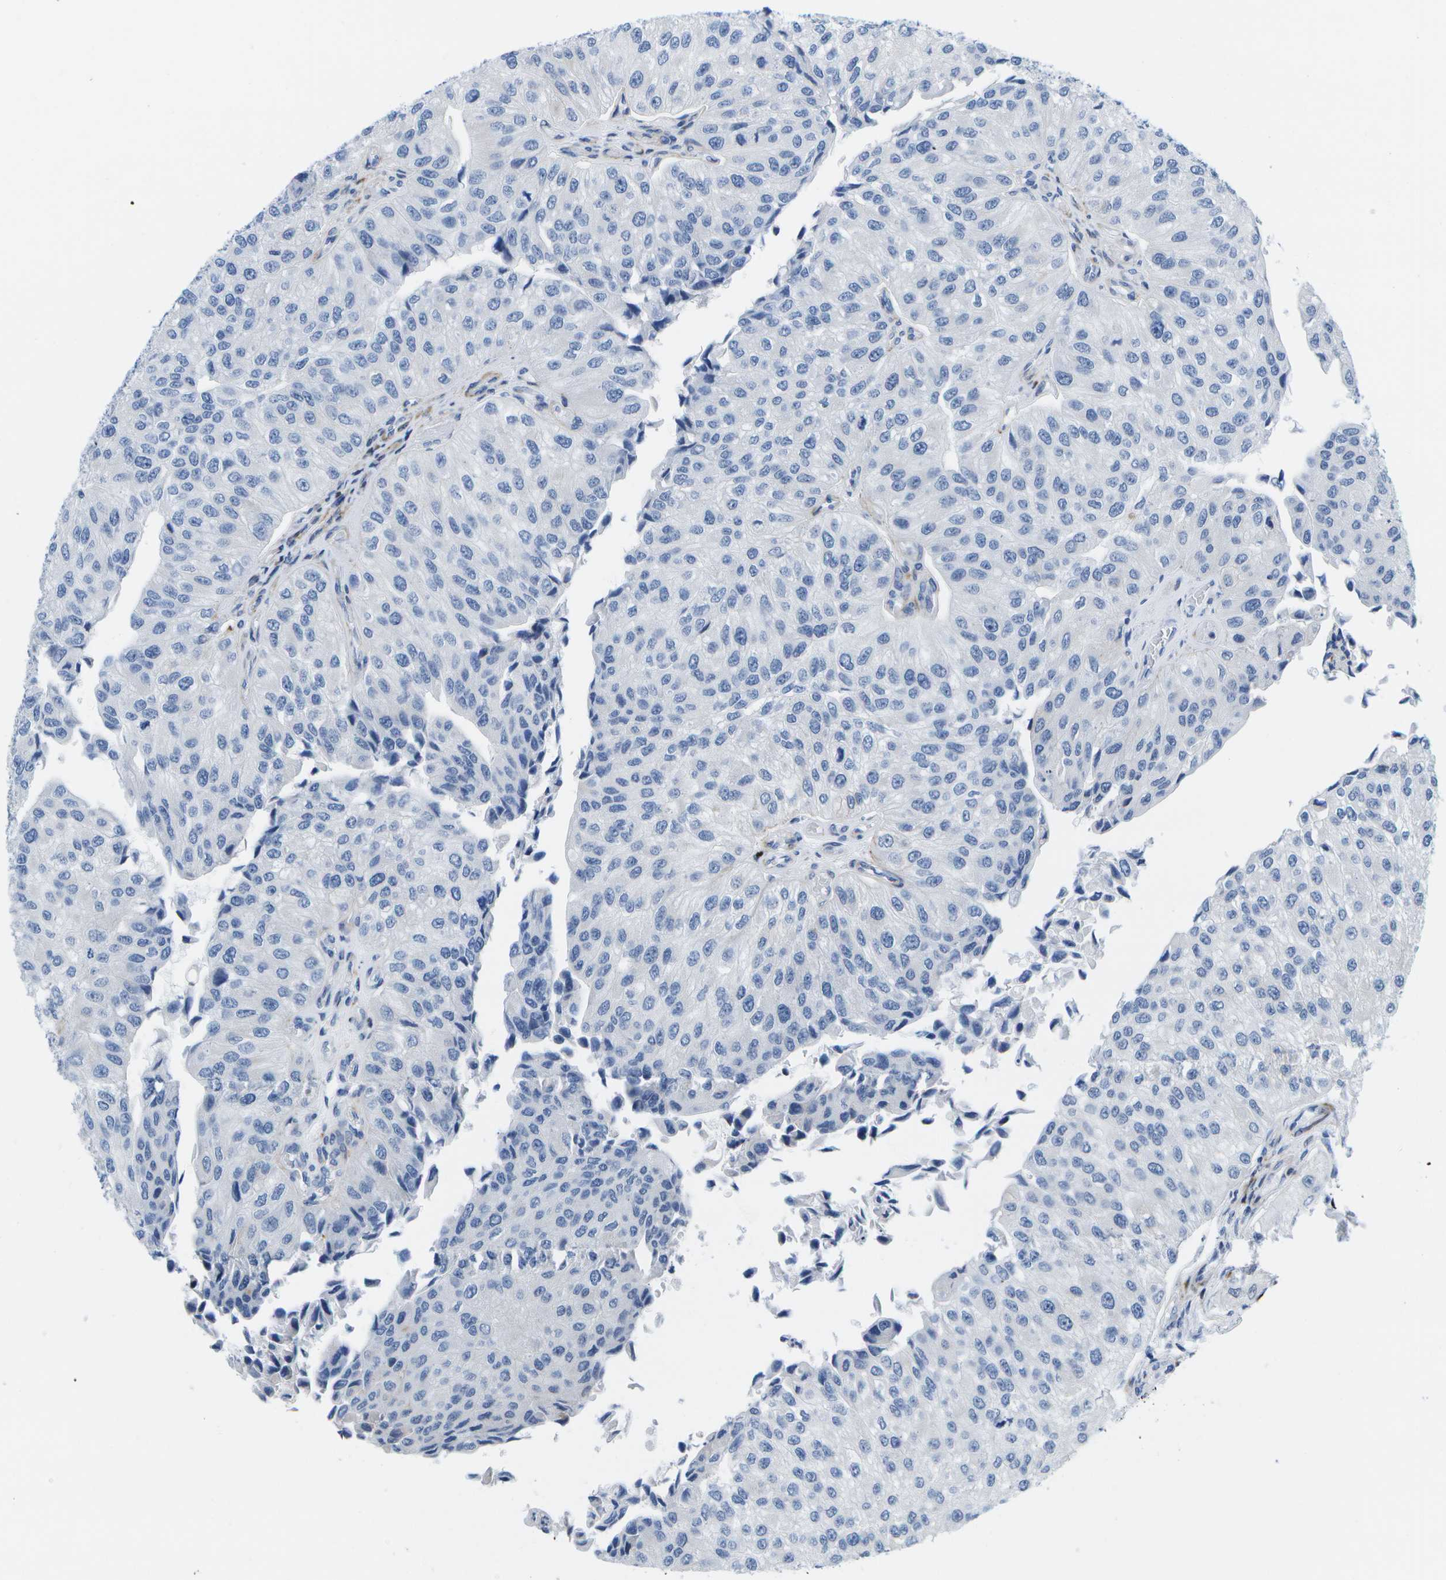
{"staining": {"intensity": "negative", "quantity": "none", "location": "none"}, "tissue": "urothelial cancer", "cell_type": "Tumor cells", "image_type": "cancer", "snomed": [{"axis": "morphology", "description": "Urothelial carcinoma, High grade"}, {"axis": "topography", "description": "Kidney"}, {"axis": "topography", "description": "Urinary bladder"}], "caption": "Immunohistochemical staining of human urothelial cancer displays no significant positivity in tumor cells.", "gene": "ADGRG6", "patient": {"sex": "male", "age": 77}}